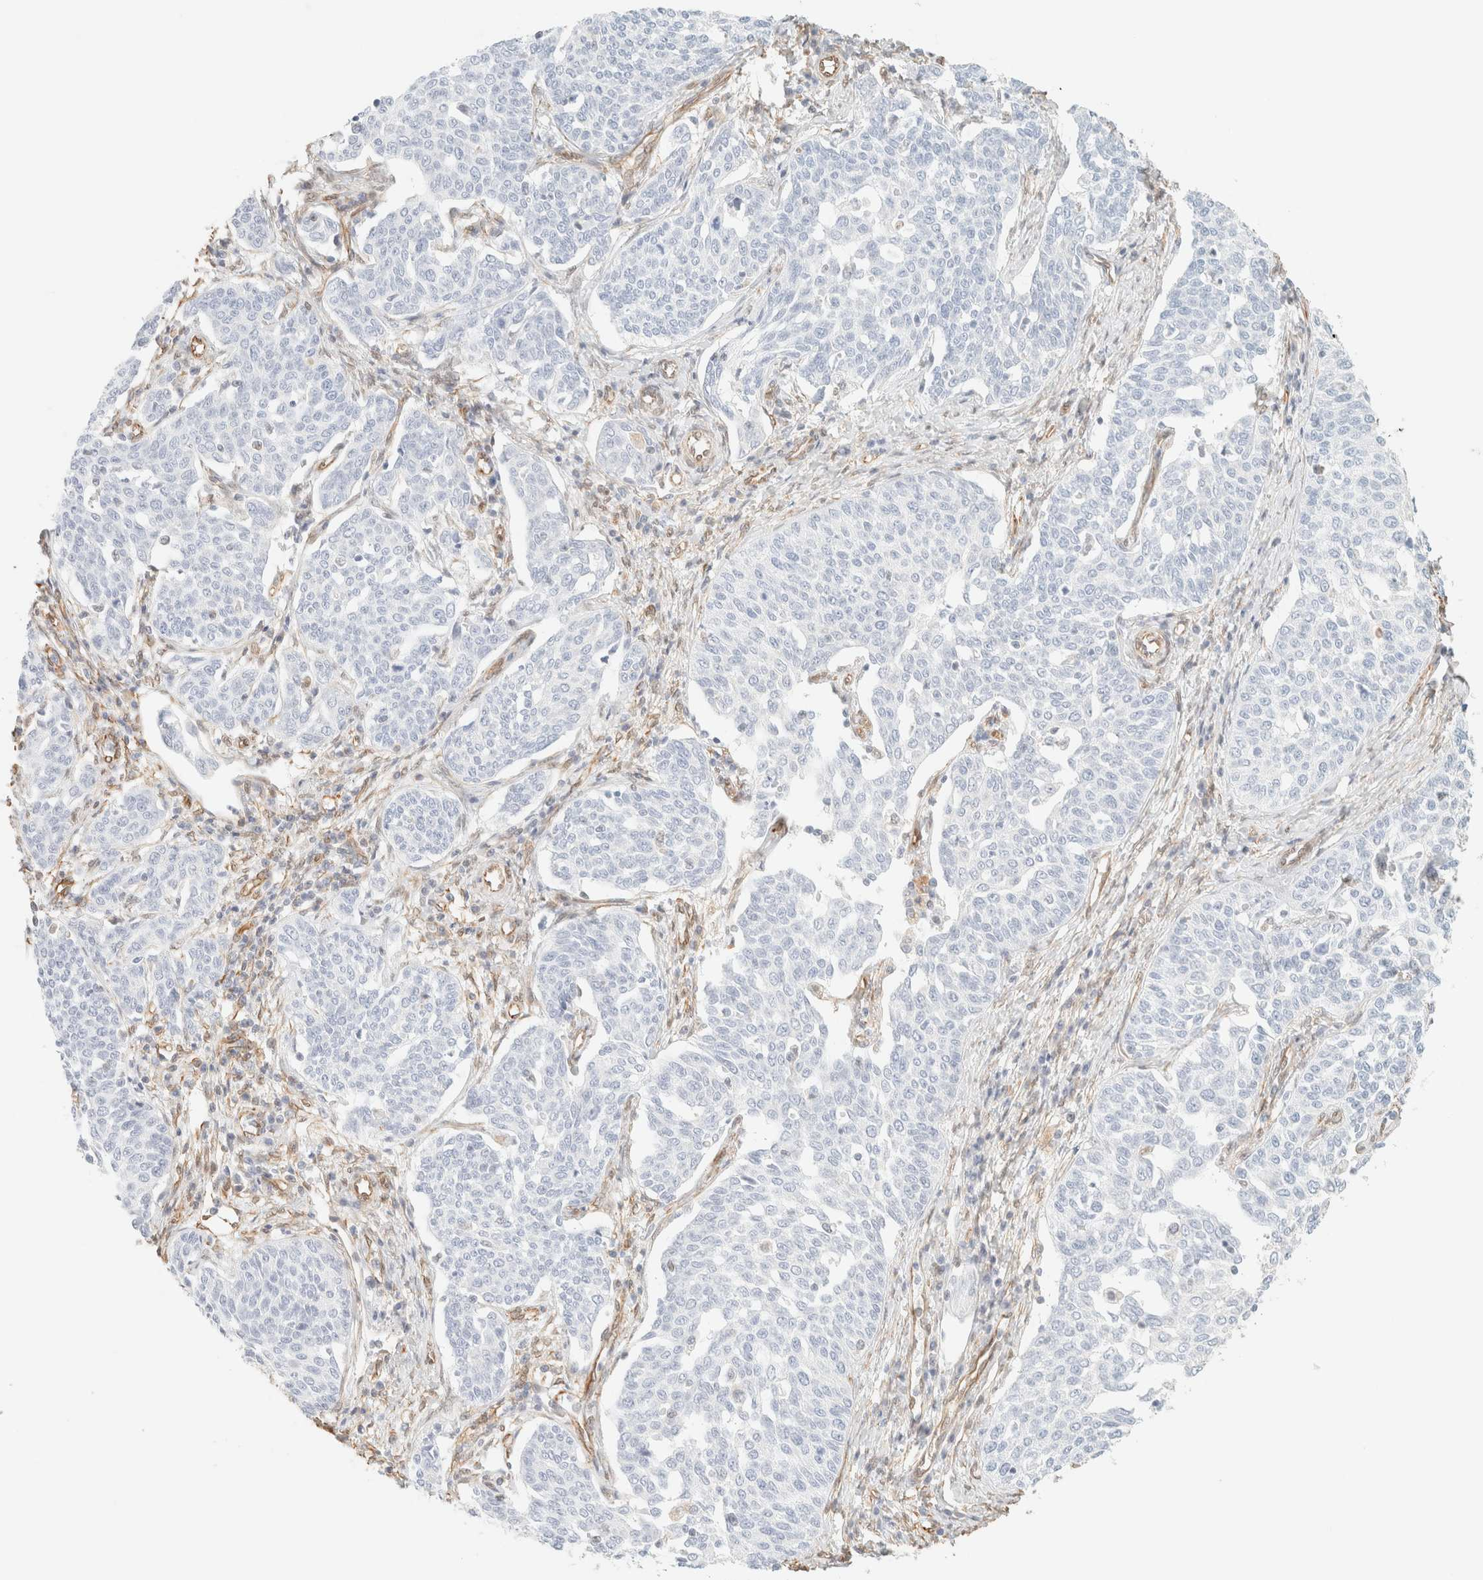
{"staining": {"intensity": "negative", "quantity": "none", "location": "none"}, "tissue": "cervical cancer", "cell_type": "Tumor cells", "image_type": "cancer", "snomed": [{"axis": "morphology", "description": "Squamous cell carcinoma, NOS"}, {"axis": "topography", "description": "Cervix"}], "caption": "Cervical cancer was stained to show a protein in brown. There is no significant staining in tumor cells. (DAB immunohistochemistry, high magnification).", "gene": "ZSCAN18", "patient": {"sex": "female", "age": 34}}